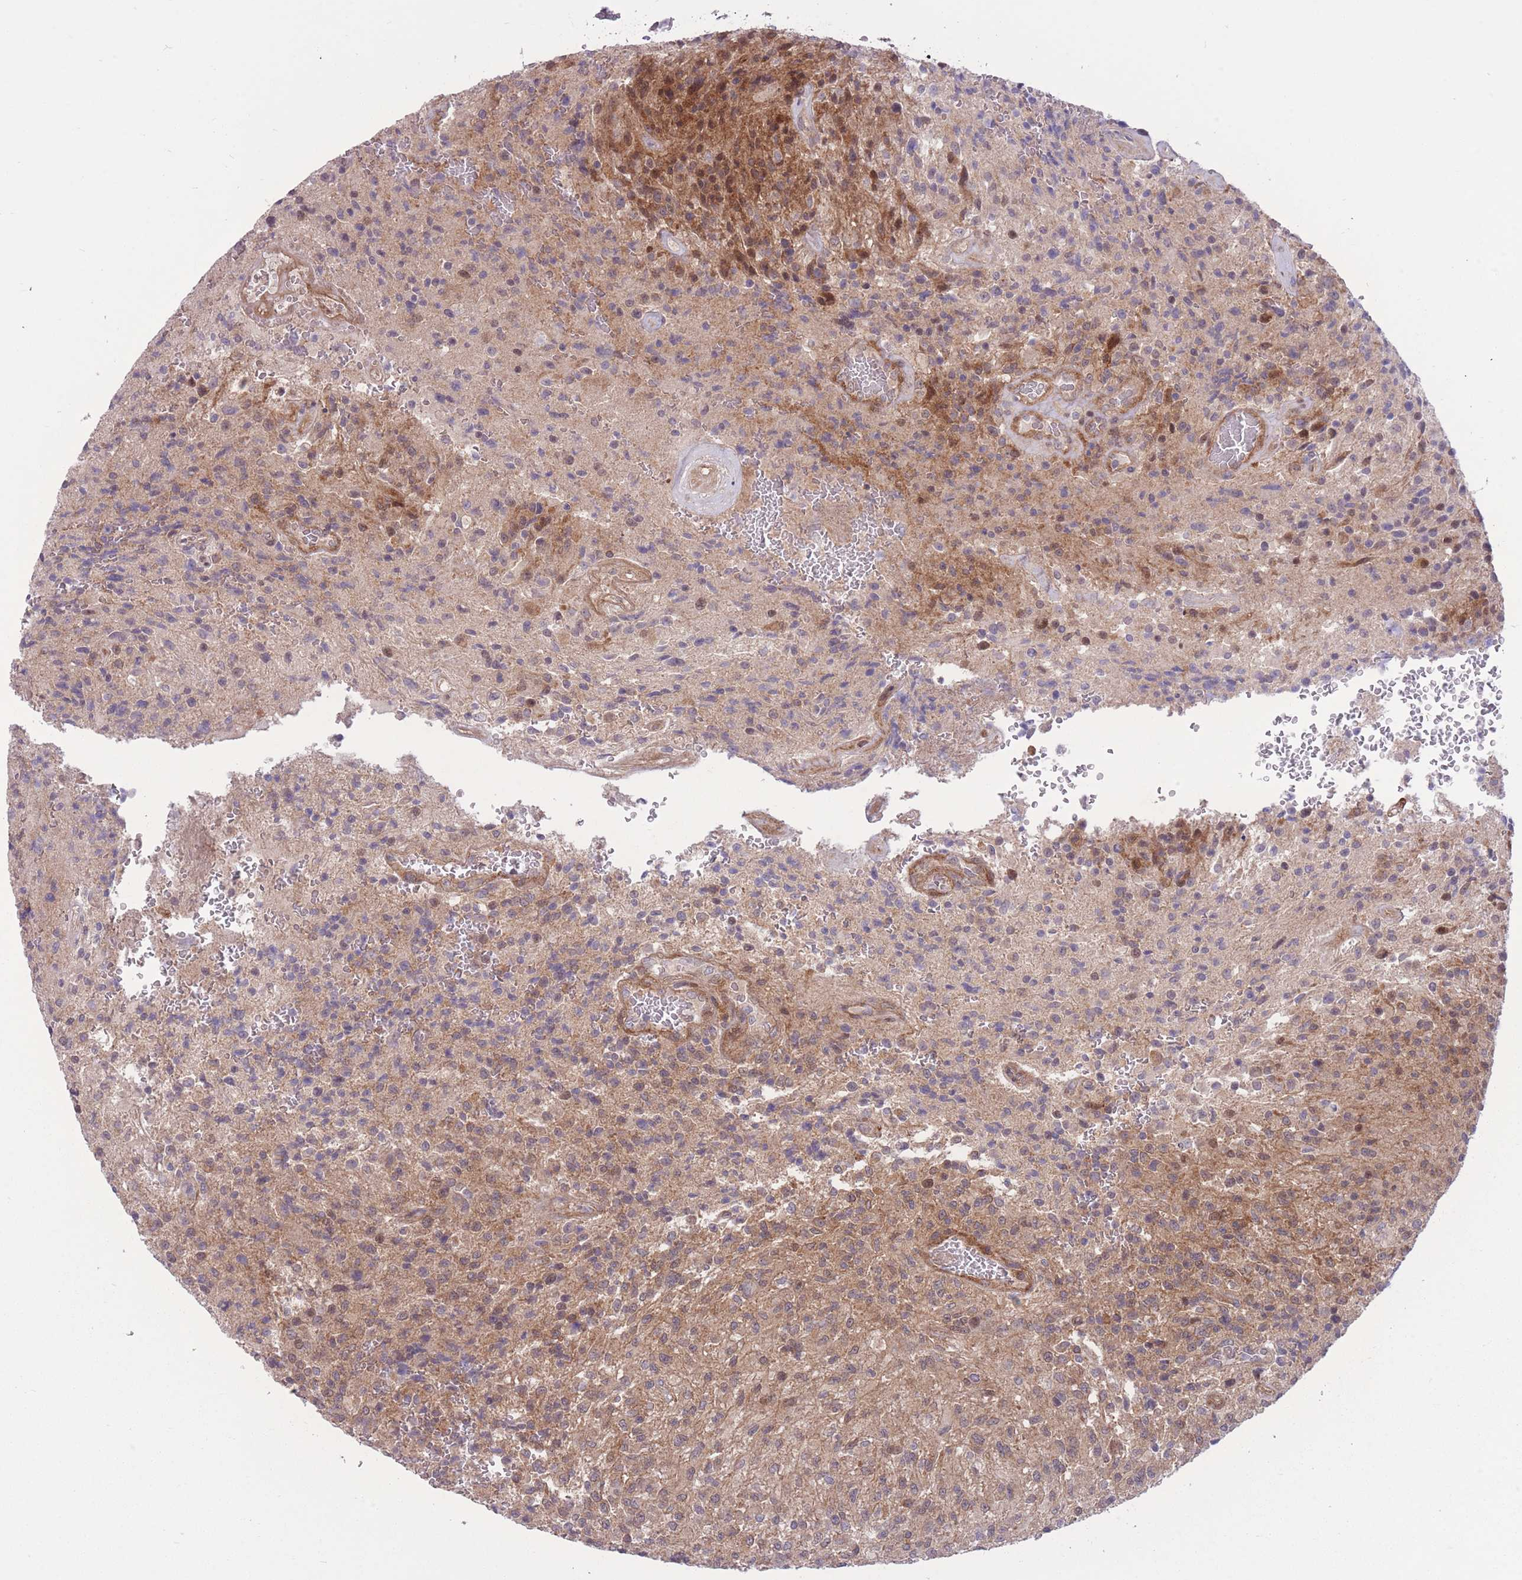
{"staining": {"intensity": "moderate", "quantity": "<25%", "location": "cytoplasmic/membranous"}, "tissue": "glioma", "cell_type": "Tumor cells", "image_type": "cancer", "snomed": [{"axis": "morphology", "description": "Normal tissue, NOS"}, {"axis": "morphology", "description": "Glioma, malignant, High grade"}, {"axis": "topography", "description": "Cerebral cortex"}], "caption": "Human malignant glioma (high-grade) stained for a protein (brown) demonstrates moderate cytoplasmic/membranous positive expression in about <25% of tumor cells.", "gene": "RIC8A", "patient": {"sex": "male", "age": 56}}